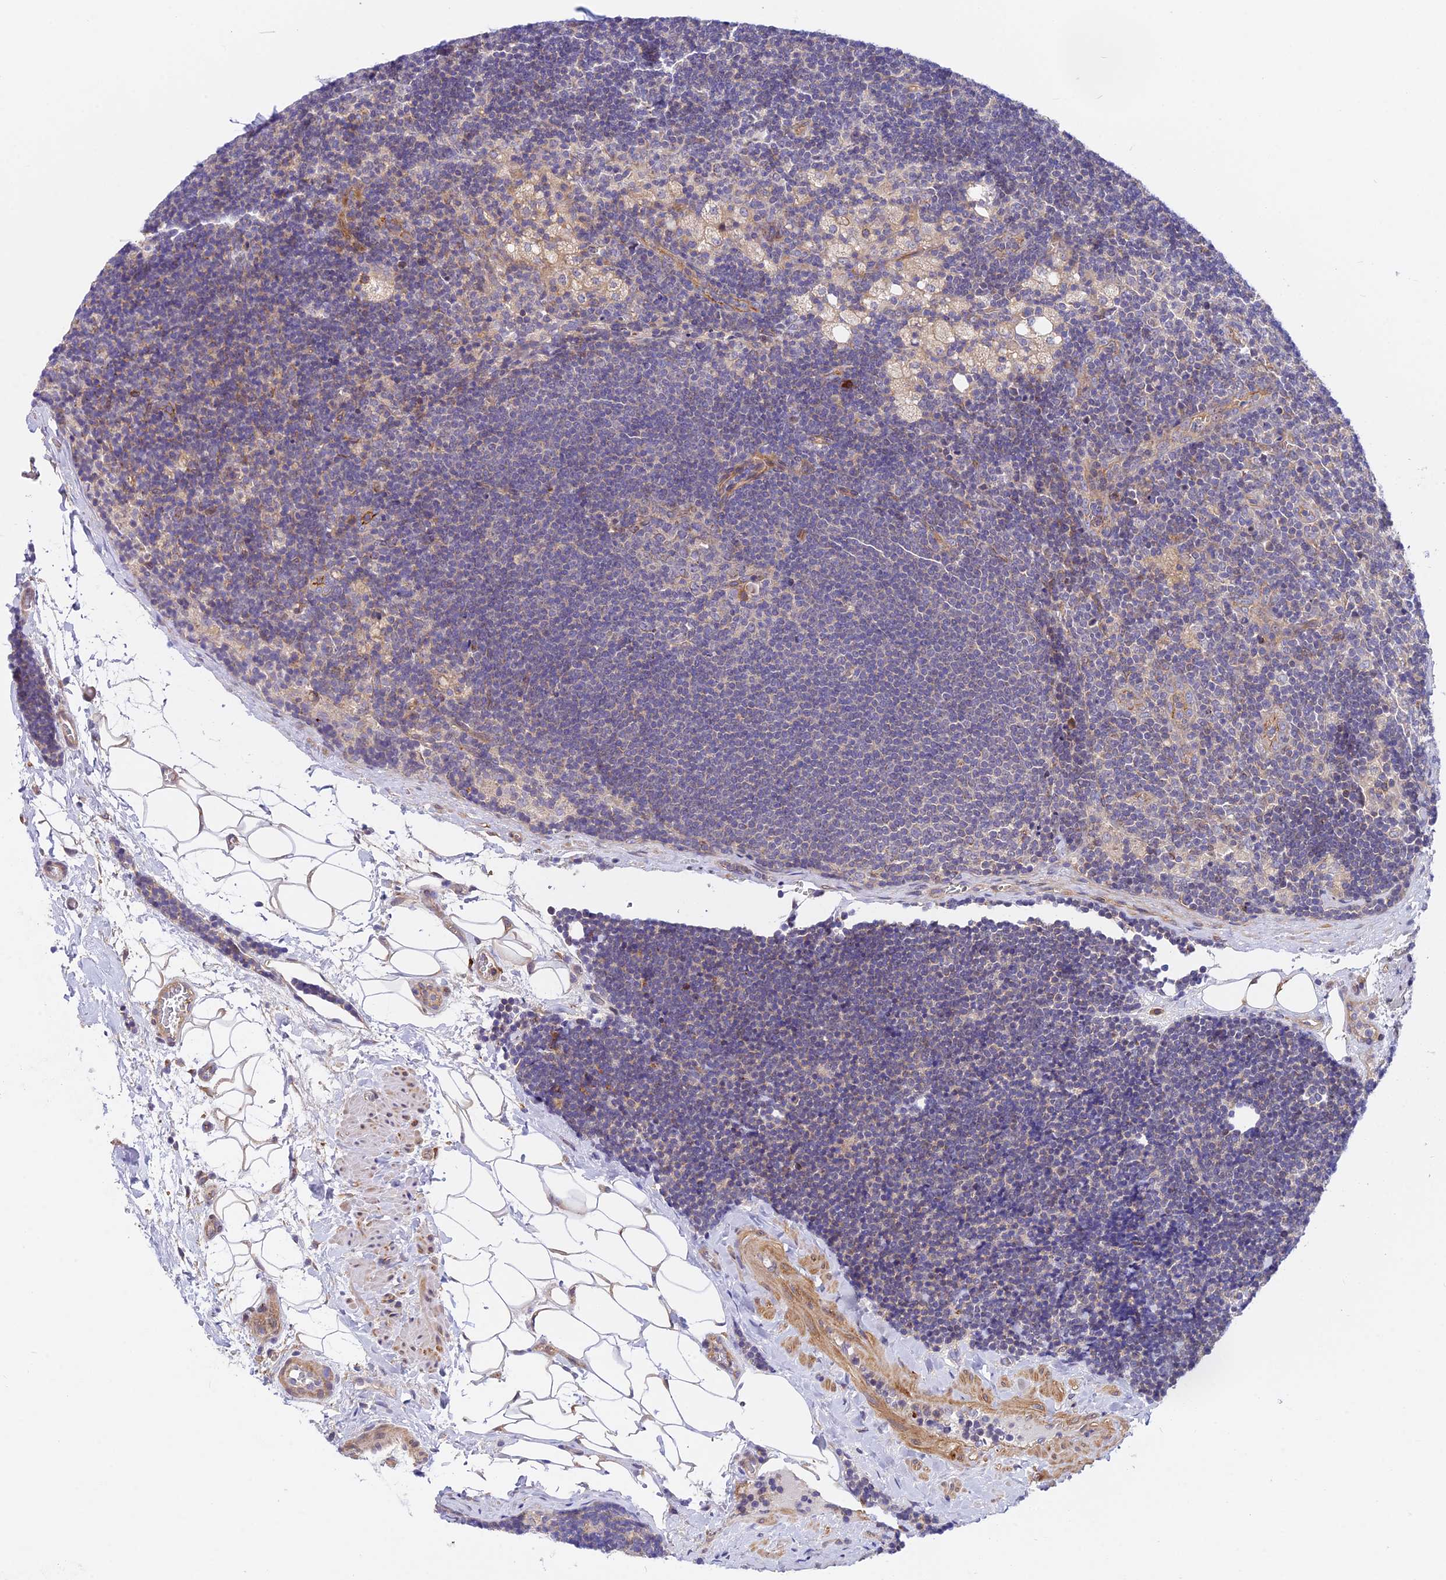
{"staining": {"intensity": "moderate", "quantity": "<25%", "location": "cytoplasmic/membranous"}, "tissue": "lymph node", "cell_type": "Germinal center cells", "image_type": "normal", "snomed": [{"axis": "morphology", "description": "Normal tissue, NOS"}, {"axis": "topography", "description": "Lymph node"}], "caption": "A micrograph of human lymph node stained for a protein reveals moderate cytoplasmic/membranous brown staining in germinal center cells.", "gene": "TRIM43B", "patient": {"sex": "male", "age": 24}}